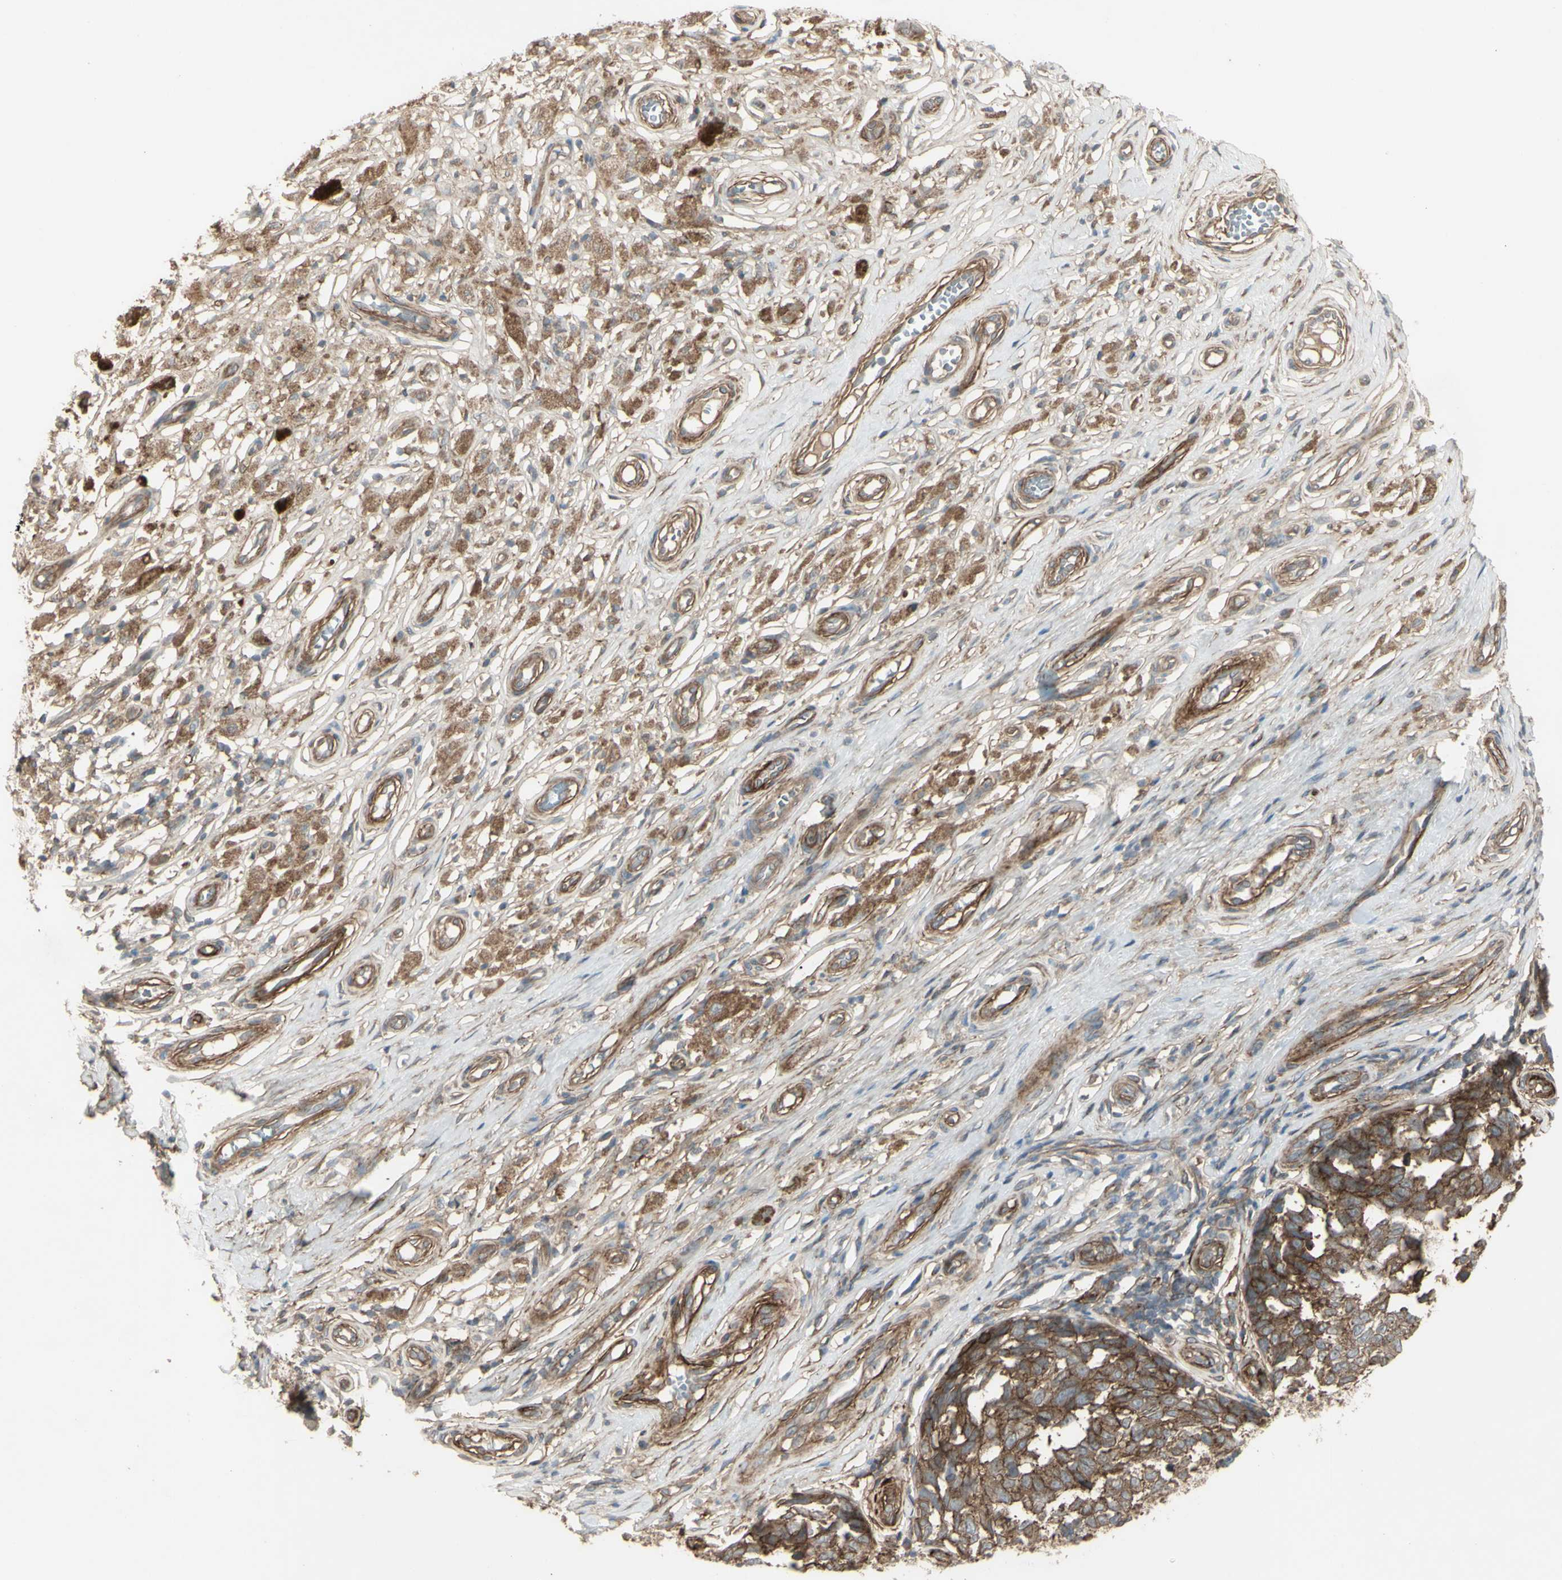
{"staining": {"intensity": "moderate", "quantity": ">75%", "location": "cytoplasmic/membranous"}, "tissue": "melanoma", "cell_type": "Tumor cells", "image_type": "cancer", "snomed": [{"axis": "morphology", "description": "Malignant melanoma, NOS"}, {"axis": "topography", "description": "Skin"}], "caption": "Immunohistochemical staining of human malignant melanoma shows medium levels of moderate cytoplasmic/membranous protein staining in about >75% of tumor cells.", "gene": "CD276", "patient": {"sex": "female", "age": 64}}